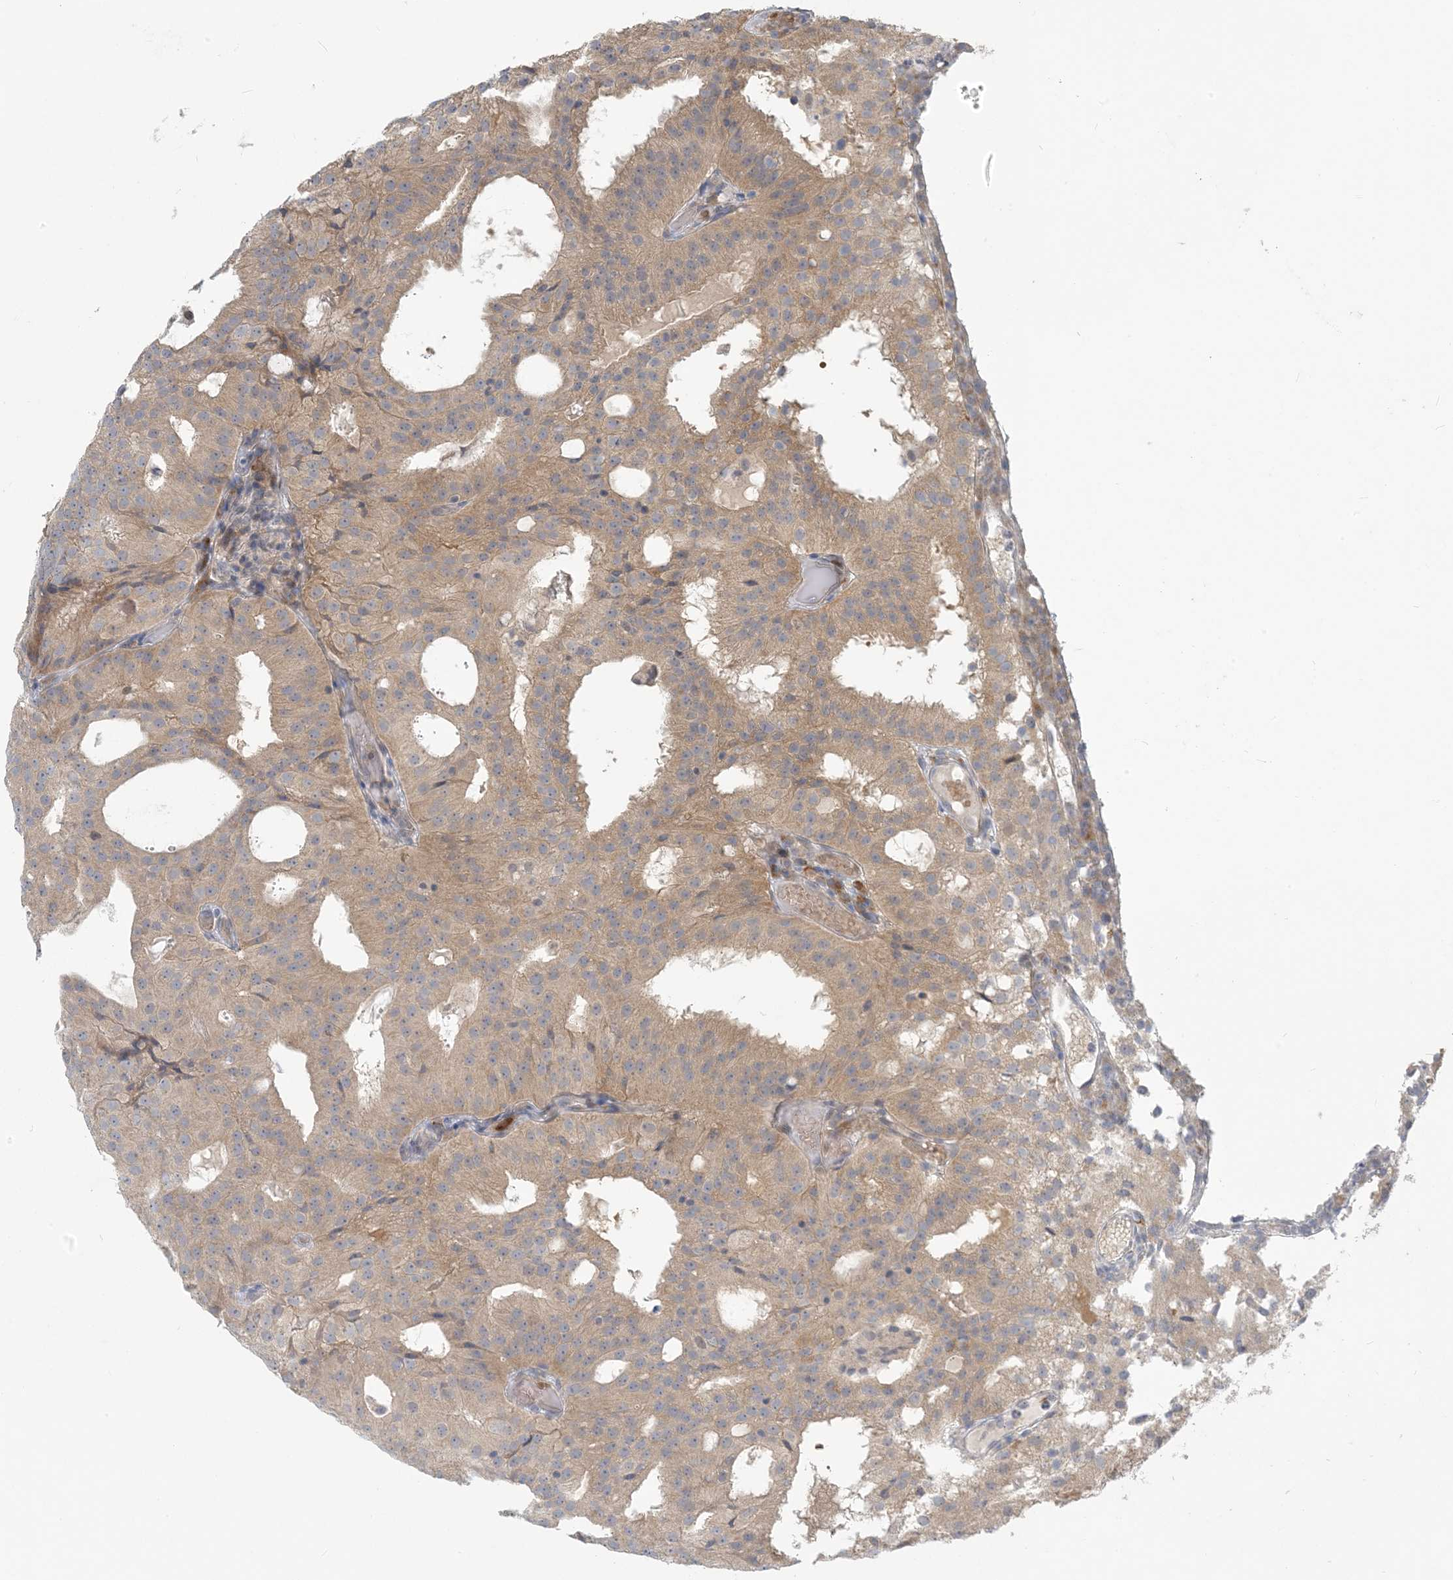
{"staining": {"intensity": "moderate", "quantity": ">75%", "location": "cytoplasmic/membranous"}, "tissue": "prostate cancer", "cell_type": "Tumor cells", "image_type": "cancer", "snomed": [{"axis": "morphology", "description": "Adenocarcinoma, Medium grade"}, {"axis": "topography", "description": "Prostate"}], "caption": "A micrograph showing moderate cytoplasmic/membranous staining in approximately >75% of tumor cells in adenocarcinoma (medium-grade) (prostate), as visualized by brown immunohistochemical staining.", "gene": "PUSL1", "patient": {"sex": "male", "age": 88}}